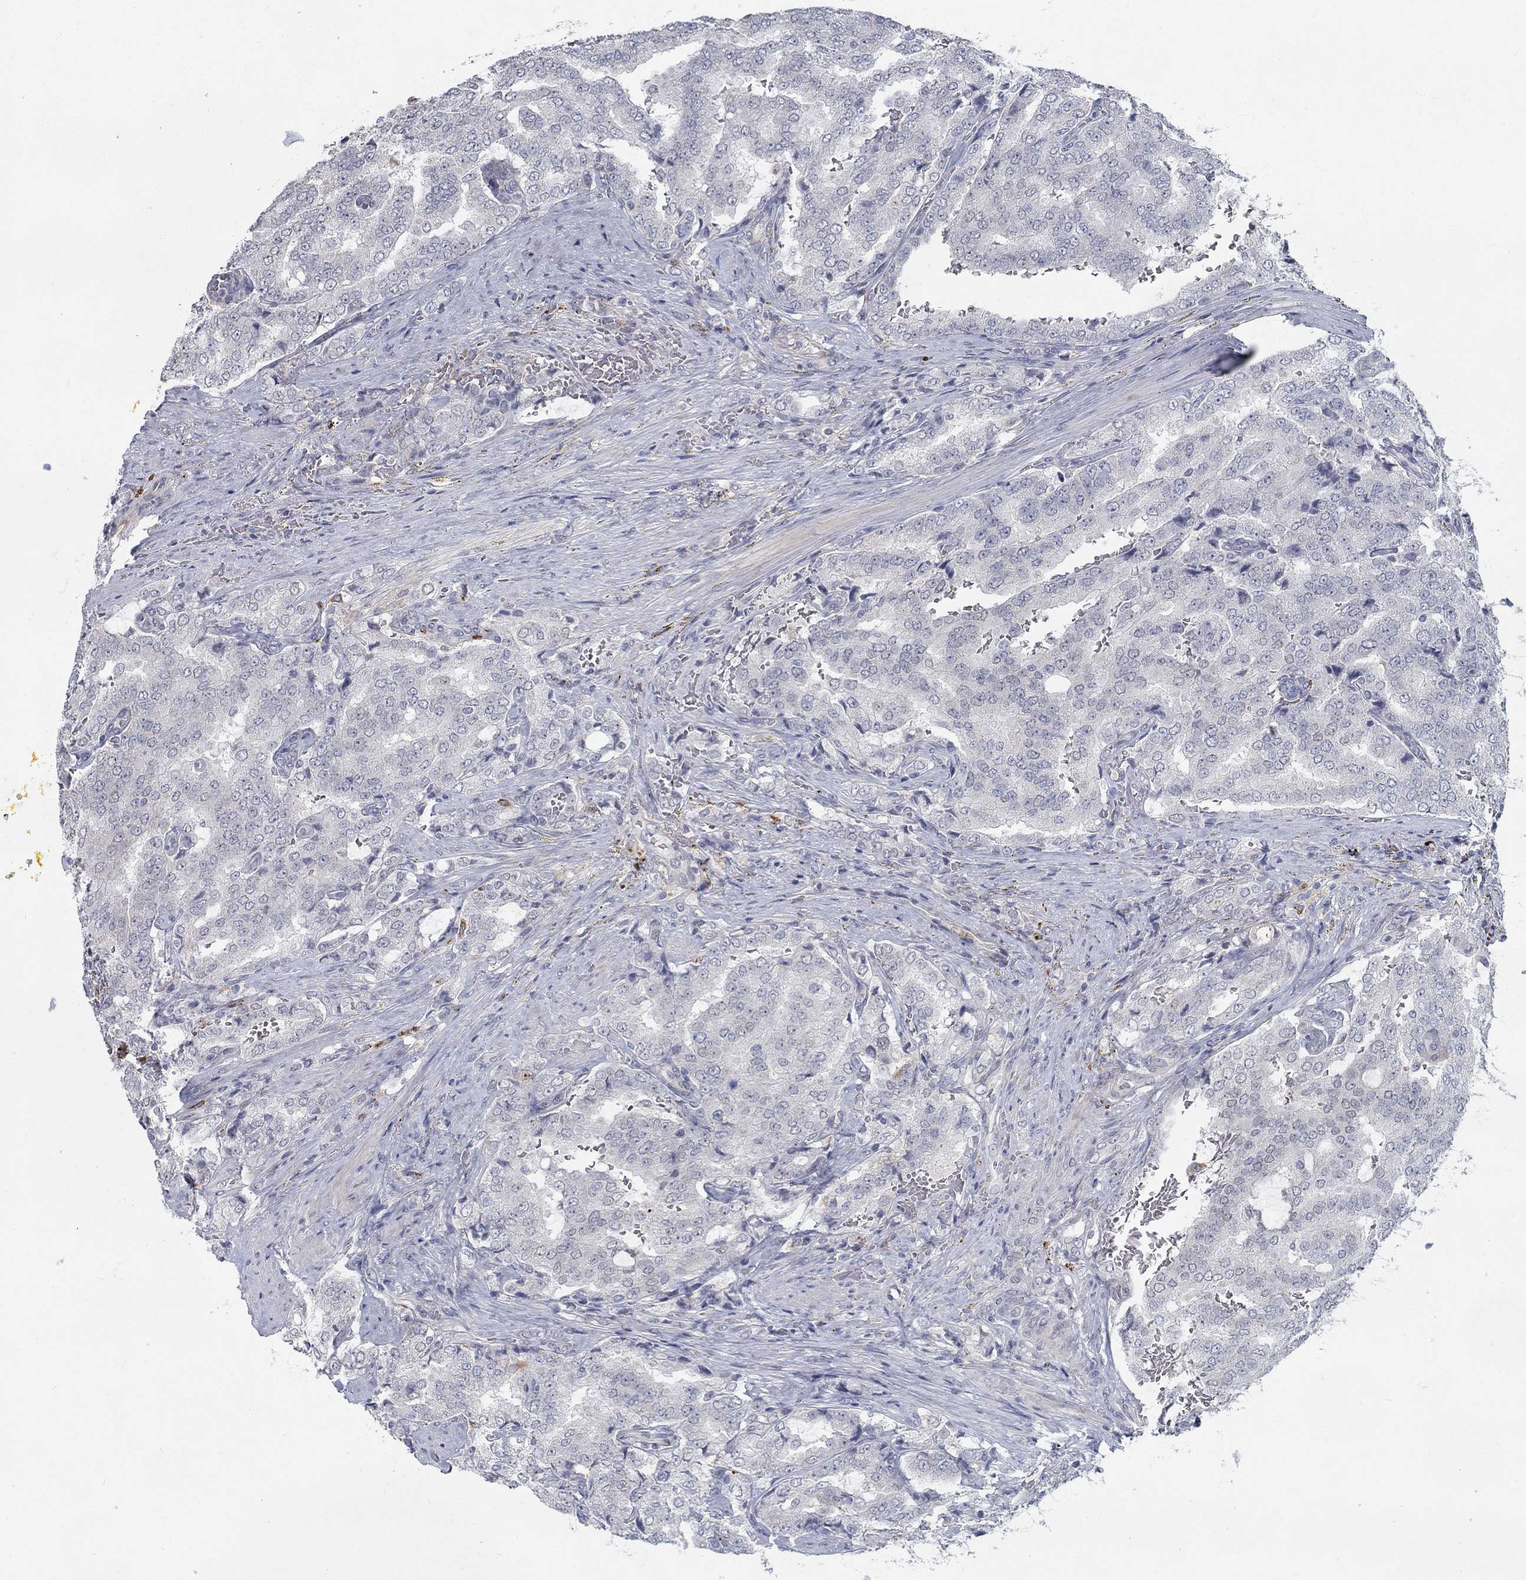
{"staining": {"intensity": "negative", "quantity": "none", "location": "none"}, "tissue": "prostate cancer", "cell_type": "Tumor cells", "image_type": "cancer", "snomed": [{"axis": "morphology", "description": "Adenocarcinoma, NOS"}, {"axis": "topography", "description": "Prostate"}], "caption": "The photomicrograph reveals no staining of tumor cells in prostate adenocarcinoma.", "gene": "MTSS2", "patient": {"sex": "male", "age": 65}}